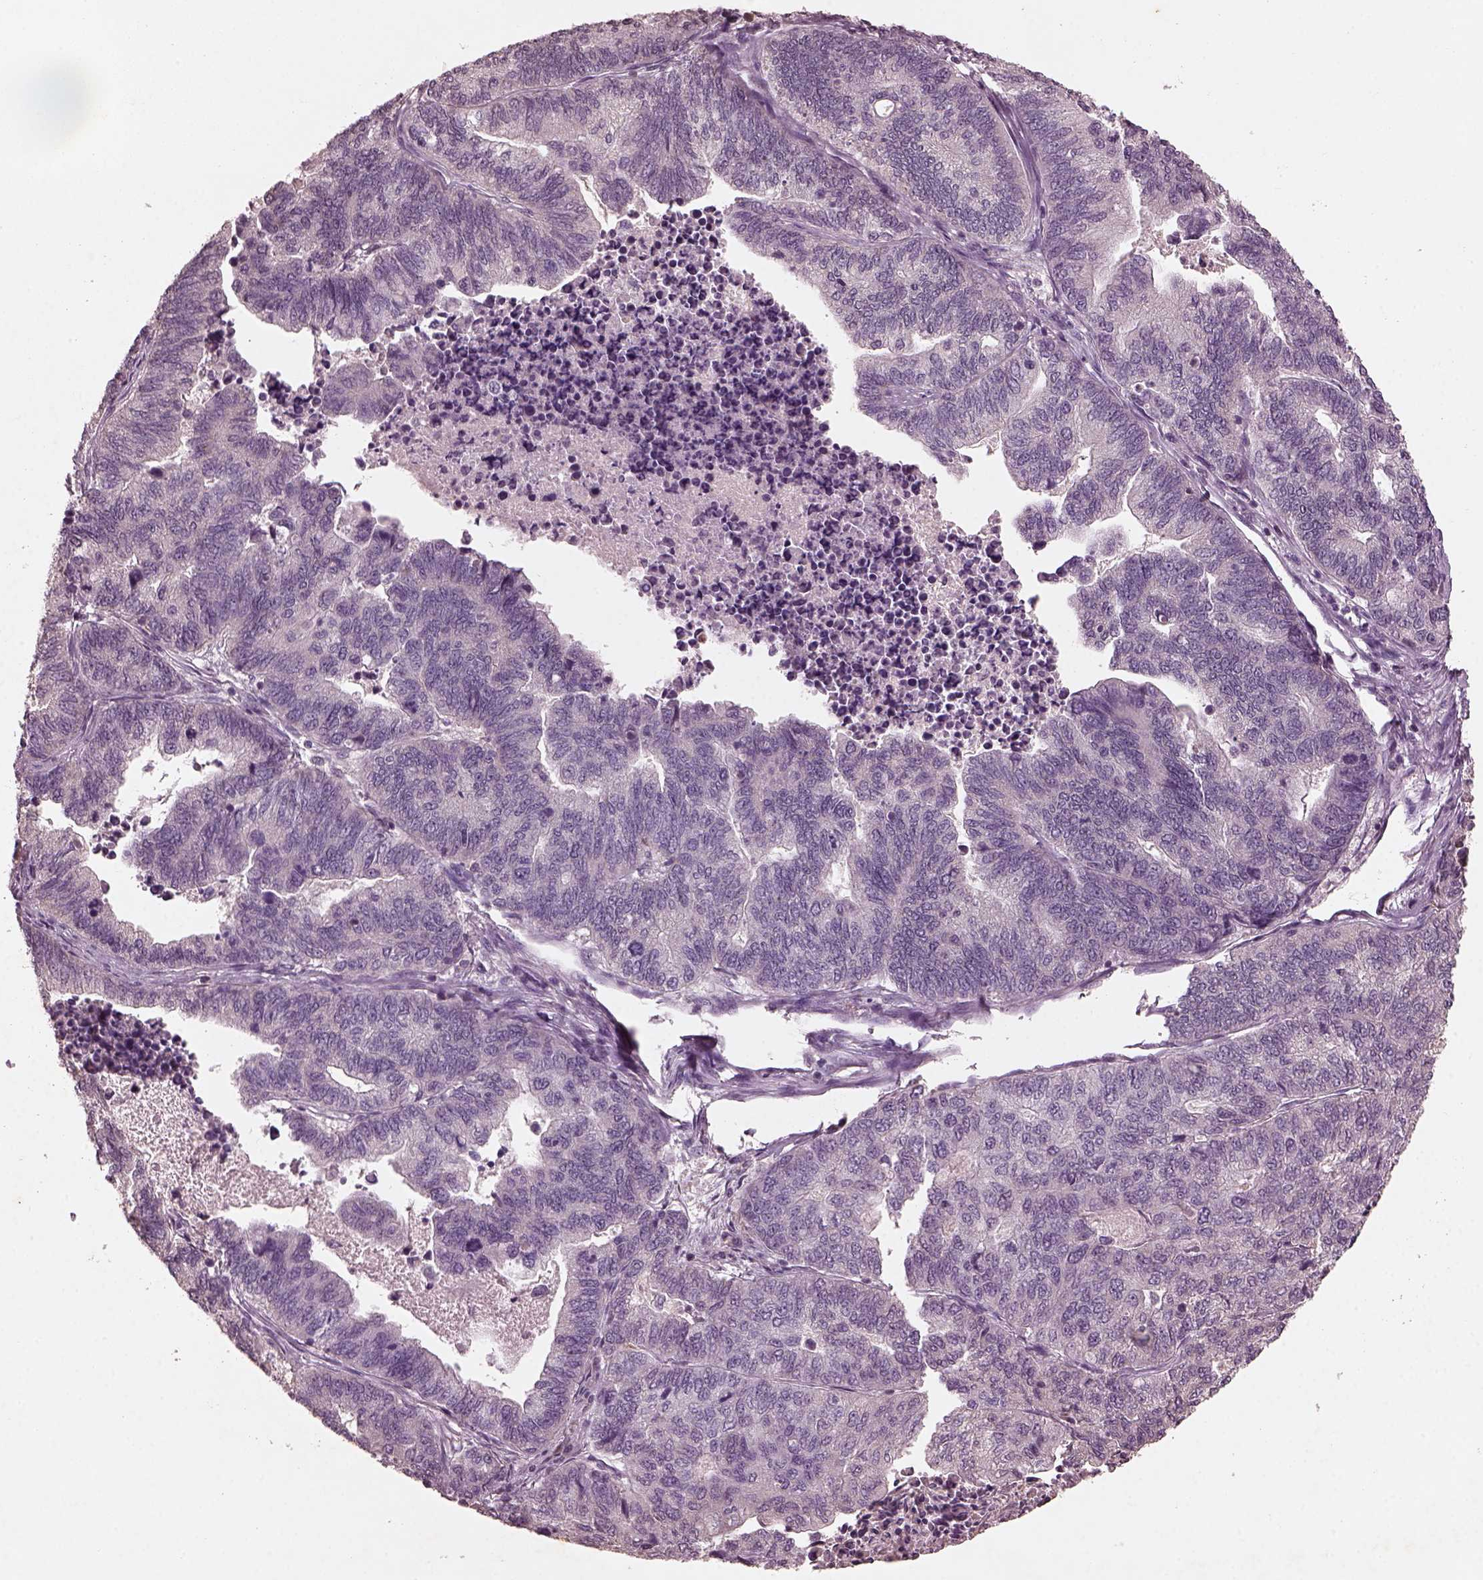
{"staining": {"intensity": "negative", "quantity": "none", "location": "none"}, "tissue": "stomach cancer", "cell_type": "Tumor cells", "image_type": "cancer", "snomed": [{"axis": "morphology", "description": "Adenocarcinoma, NOS"}, {"axis": "topography", "description": "Stomach, upper"}], "caption": "IHC histopathology image of stomach cancer stained for a protein (brown), which exhibits no positivity in tumor cells. The staining is performed using DAB brown chromogen with nuclei counter-stained in using hematoxylin.", "gene": "FRRS1L", "patient": {"sex": "female", "age": 67}}